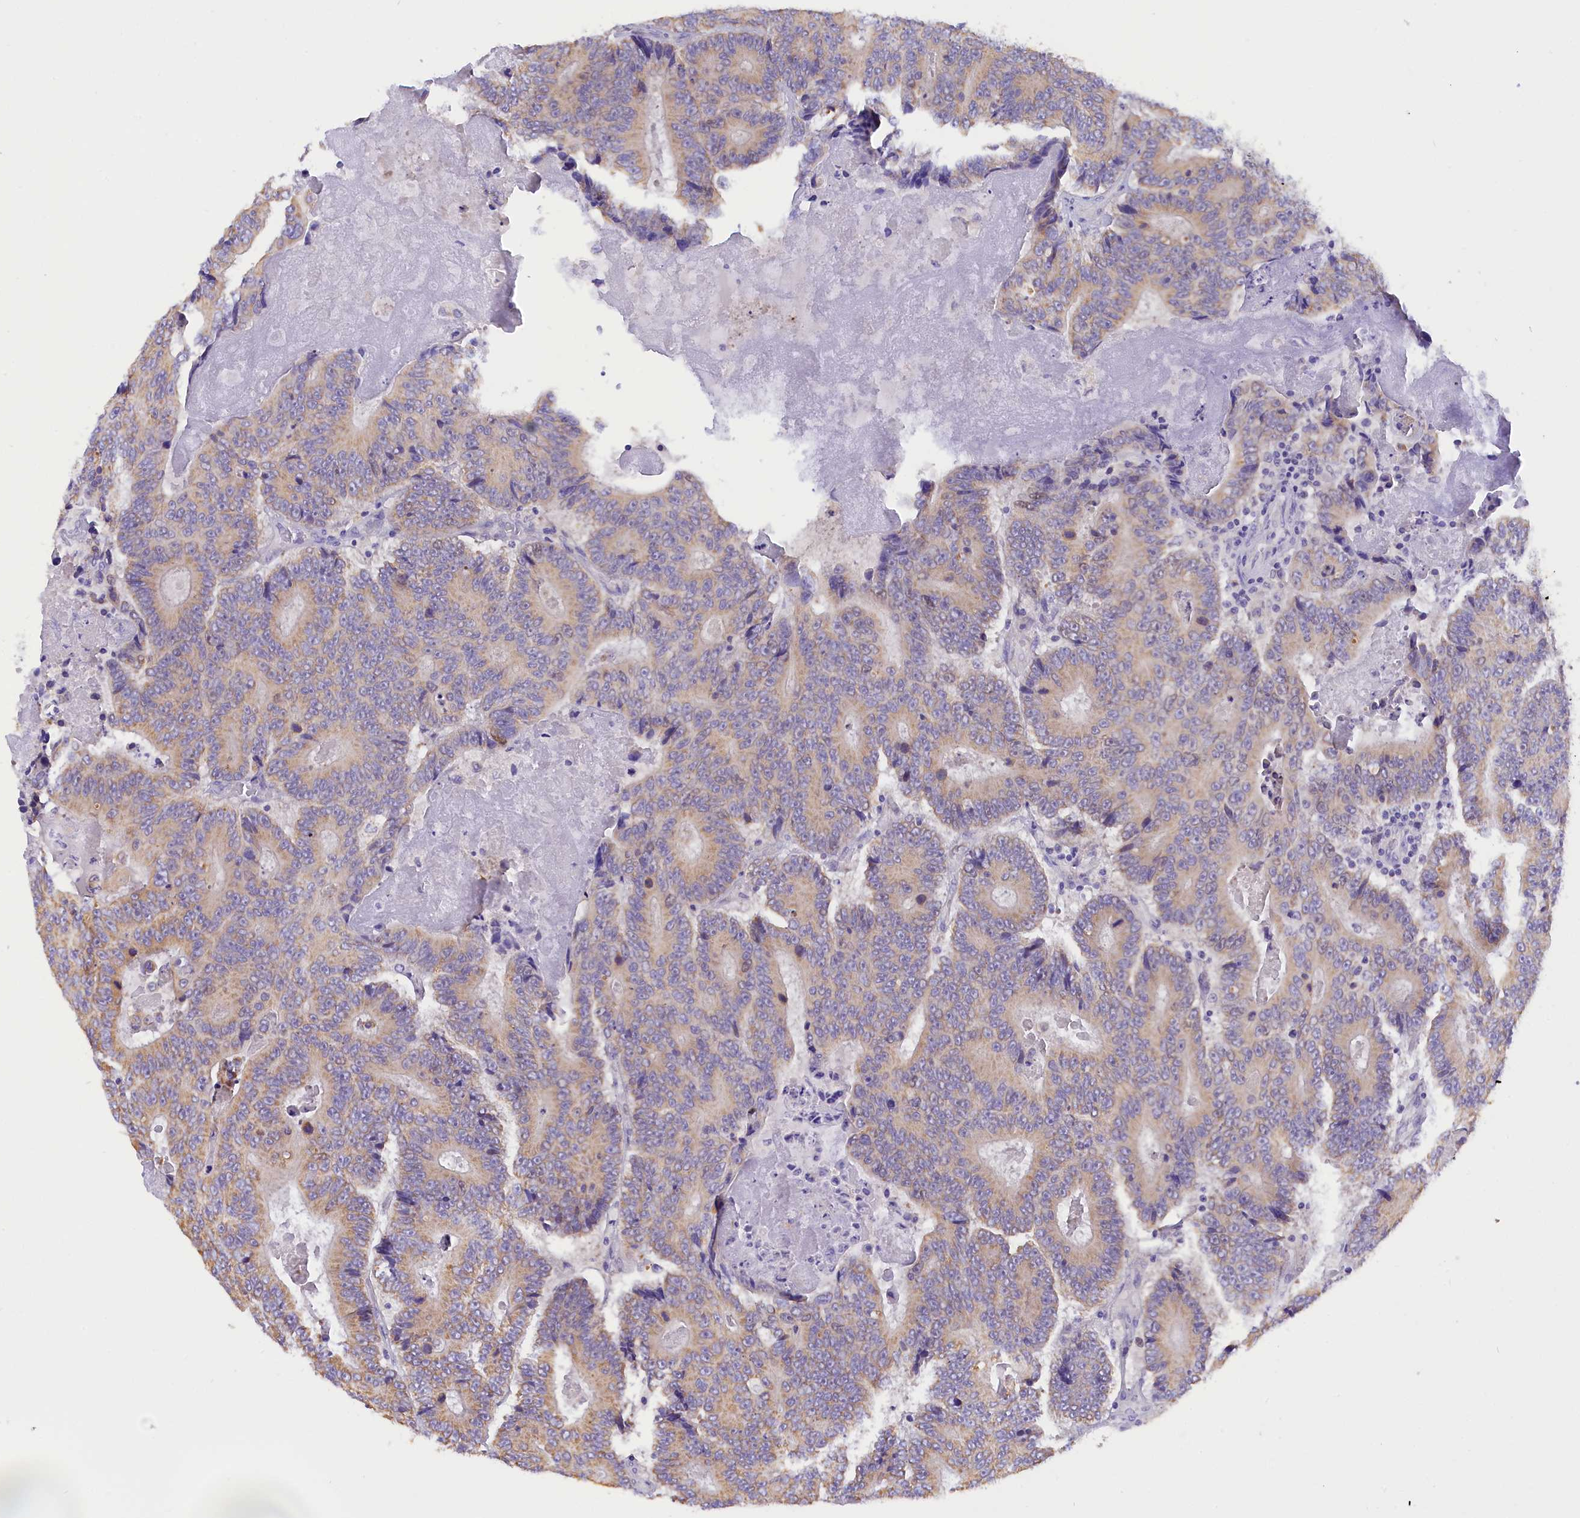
{"staining": {"intensity": "weak", "quantity": "<25%", "location": "cytoplasmic/membranous"}, "tissue": "colorectal cancer", "cell_type": "Tumor cells", "image_type": "cancer", "snomed": [{"axis": "morphology", "description": "Adenocarcinoma, NOS"}, {"axis": "topography", "description": "Colon"}], "caption": "Immunohistochemistry of colorectal cancer displays no expression in tumor cells. Nuclei are stained in blue.", "gene": "PKIA", "patient": {"sex": "male", "age": 83}}